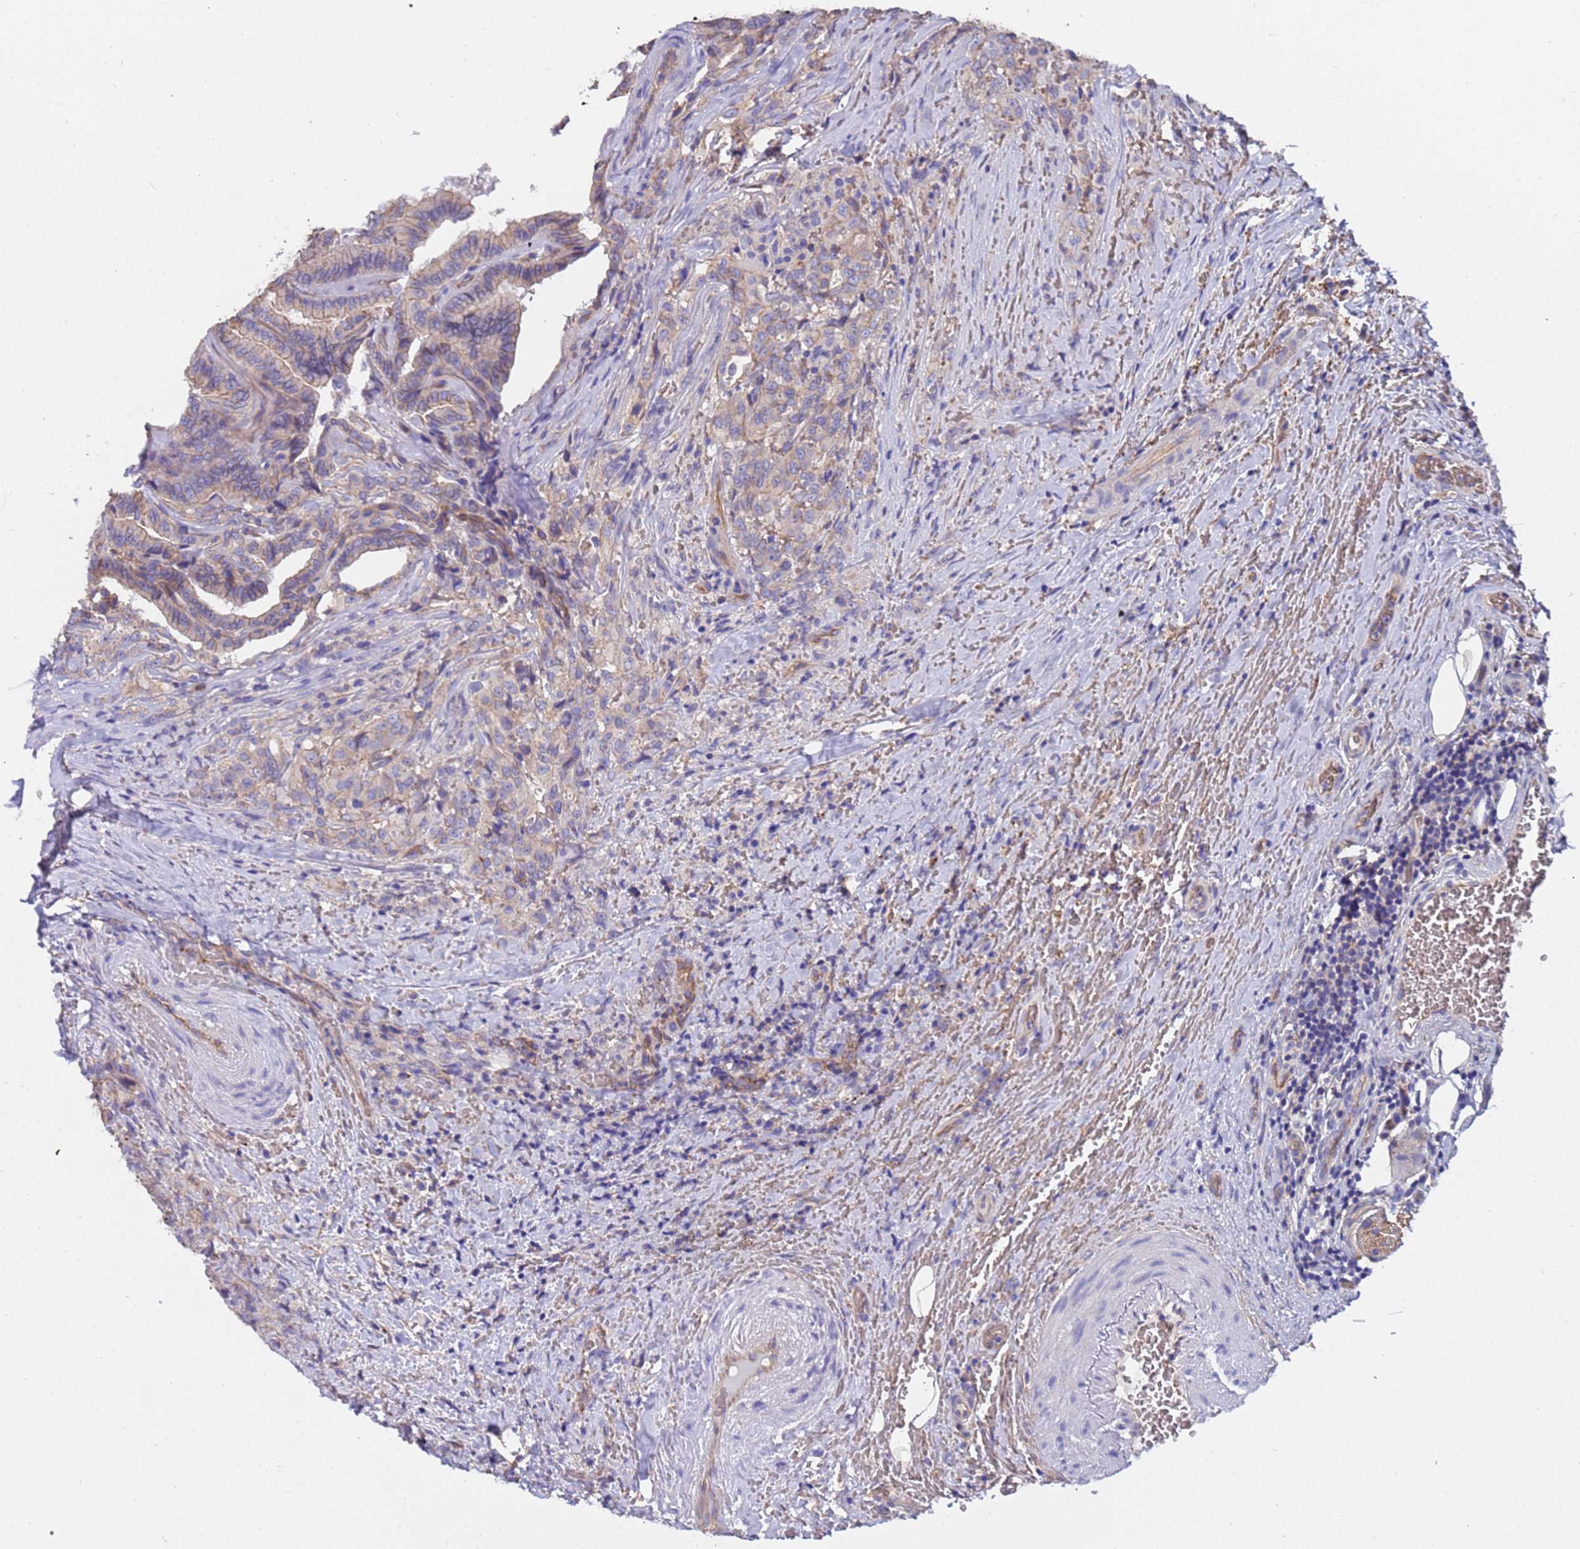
{"staining": {"intensity": "weak", "quantity": "25%-75%", "location": "cytoplasmic/membranous"}, "tissue": "thyroid cancer", "cell_type": "Tumor cells", "image_type": "cancer", "snomed": [{"axis": "morphology", "description": "Papillary adenocarcinoma, NOS"}, {"axis": "topography", "description": "Thyroid gland"}], "caption": "A brown stain shows weak cytoplasmic/membranous positivity of a protein in thyroid papillary adenocarcinoma tumor cells. (IHC, brightfield microscopy, high magnification).", "gene": "ZNF248", "patient": {"sex": "male", "age": 61}}